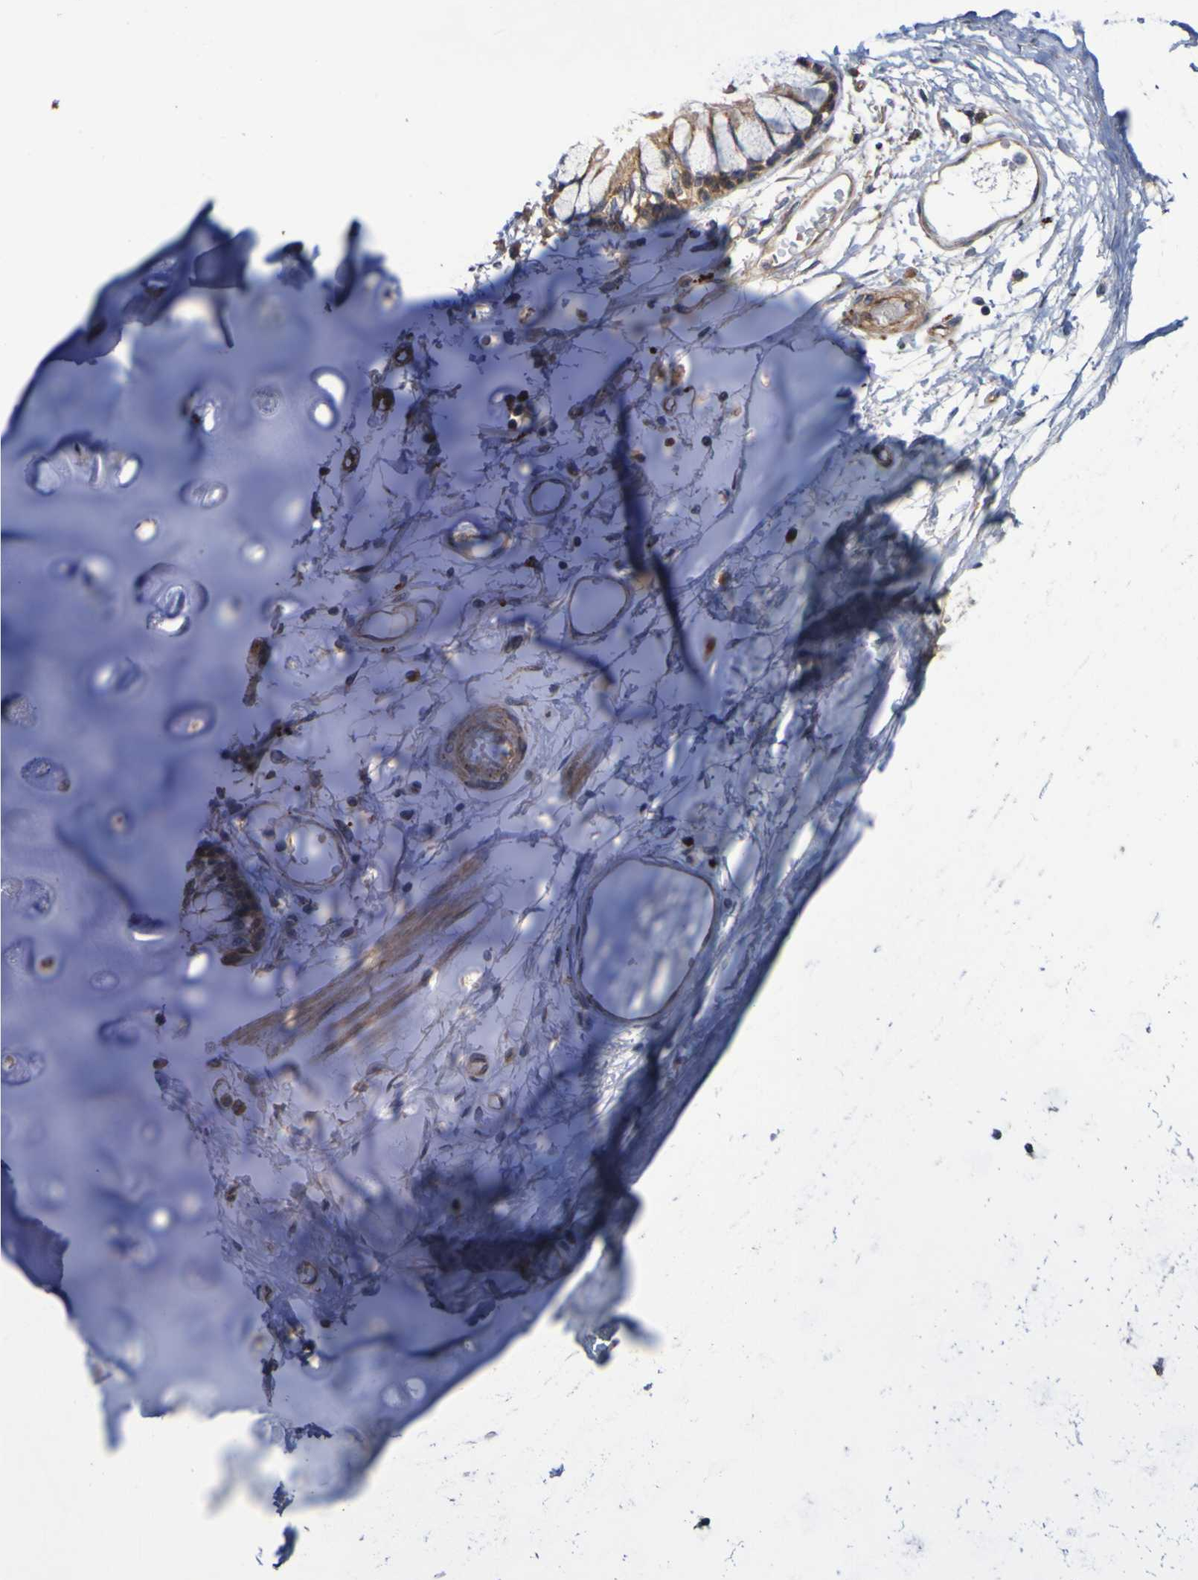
{"staining": {"intensity": "strong", "quantity": "25%-75%", "location": "cytoplasmic/membranous"}, "tissue": "adipose tissue", "cell_type": "Adipocytes", "image_type": "normal", "snomed": [{"axis": "morphology", "description": "Normal tissue, NOS"}, {"axis": "topography", "description": "Cartilage tissue"}, {"axis": "topography", "description": "Bronchus"}], "caption": "Protein analysis of unremarkable adipose tissue shows strong cytoplasmic/membranous staining in approximately 25%-75% of adipocytes.", "gene": "UCN", "patient": {"sex": "female", "age": 73}}